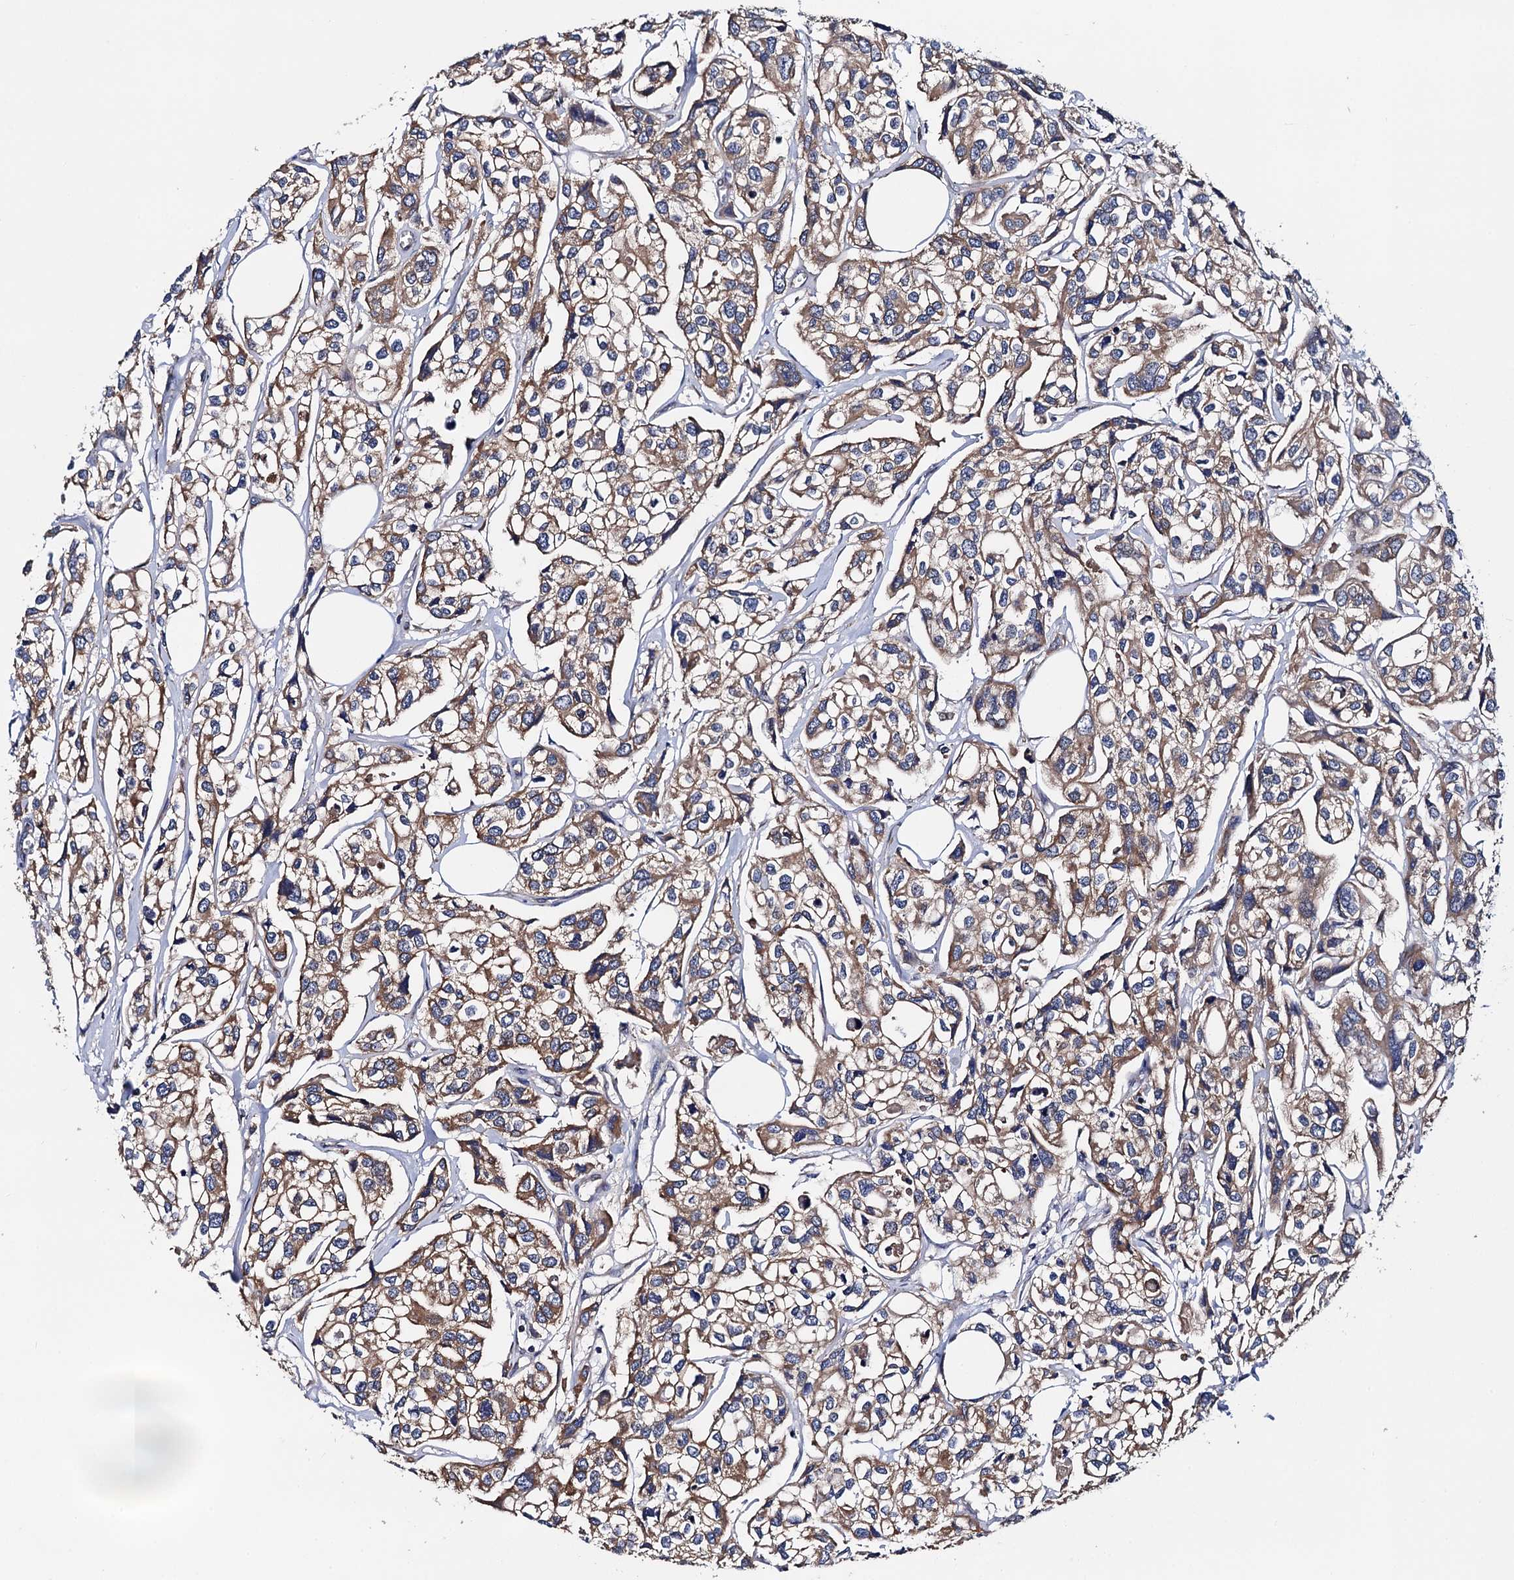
{"staining": {"intensity": "moderate", "quantity": ">75%", "location": "cytoplasmic/membranous"}, "tissue": "urothelial cancer", "cell_type": "Tumor cells", "image_type": "cancer", "snomed": [{"axis": "morphology", "description": "Urothelial carcinoma, High grade"}, {"axis": "topography", "description": "Urinary bladder"}], "caption": "Brown immunohistochemical staining in urothelial cancer demonstrates moderate cytoplasmic/membranous expression in about >75% of tumor cells.", "gene": "PGLS", "patient": {"sex": "male", "age": 67}}